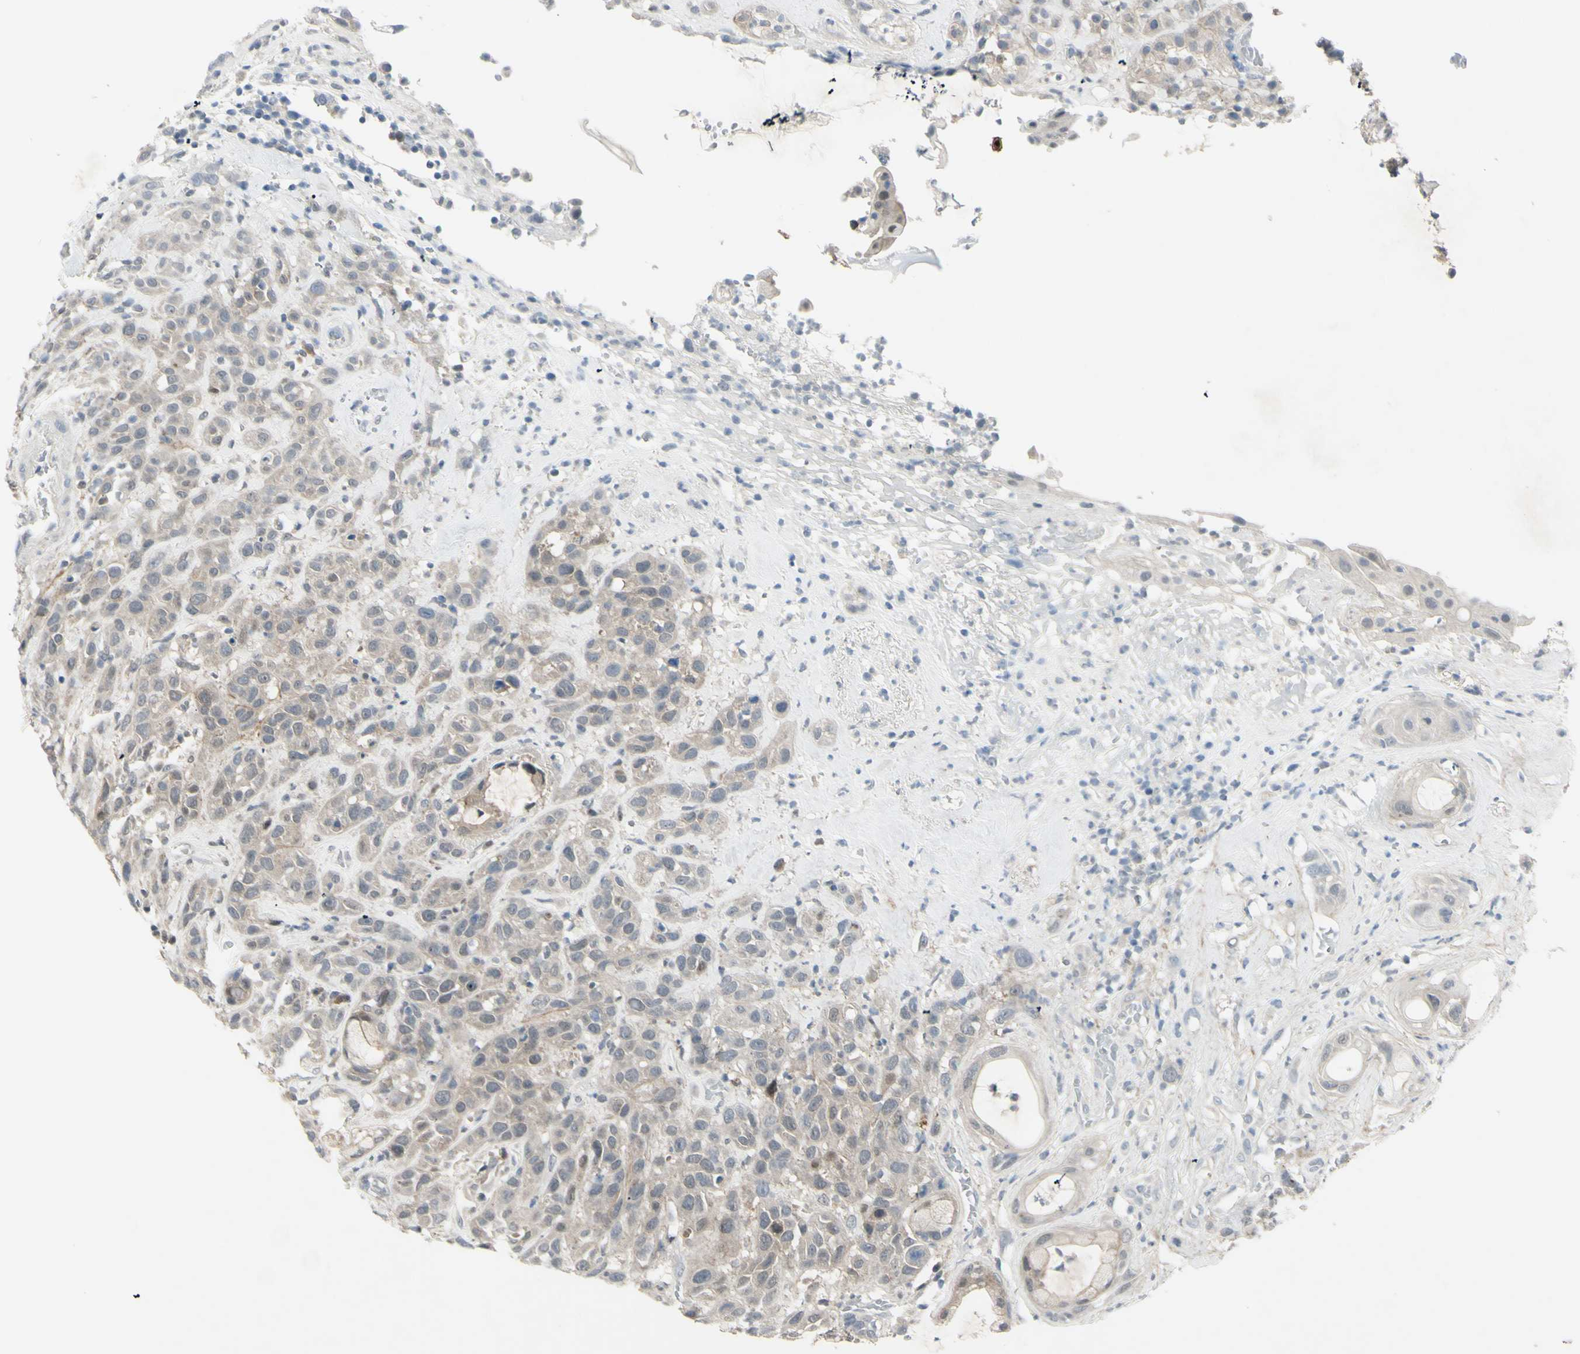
{"staining": {"intensity": "weak", "quantity": "<25%", "location": "cytoplasmic/membranous"}, "tissue": "head and neck cancer", "cell_type": "Tumor cells", "image_type": "cancer", "snomed": [{"axis": "morphology", "description": "Squamous cell carcinoma, NOS"}, {"axis": "topography", "description": "Head-Neck"}], "caption": "Head and neck cancer (squamous cell carcinoma) stained for a protein using immunohistochemistry (IHC) shows no expression tumor cells.", "gene": "ETNK1", "patient": {"sex": "male", "age": 62}}